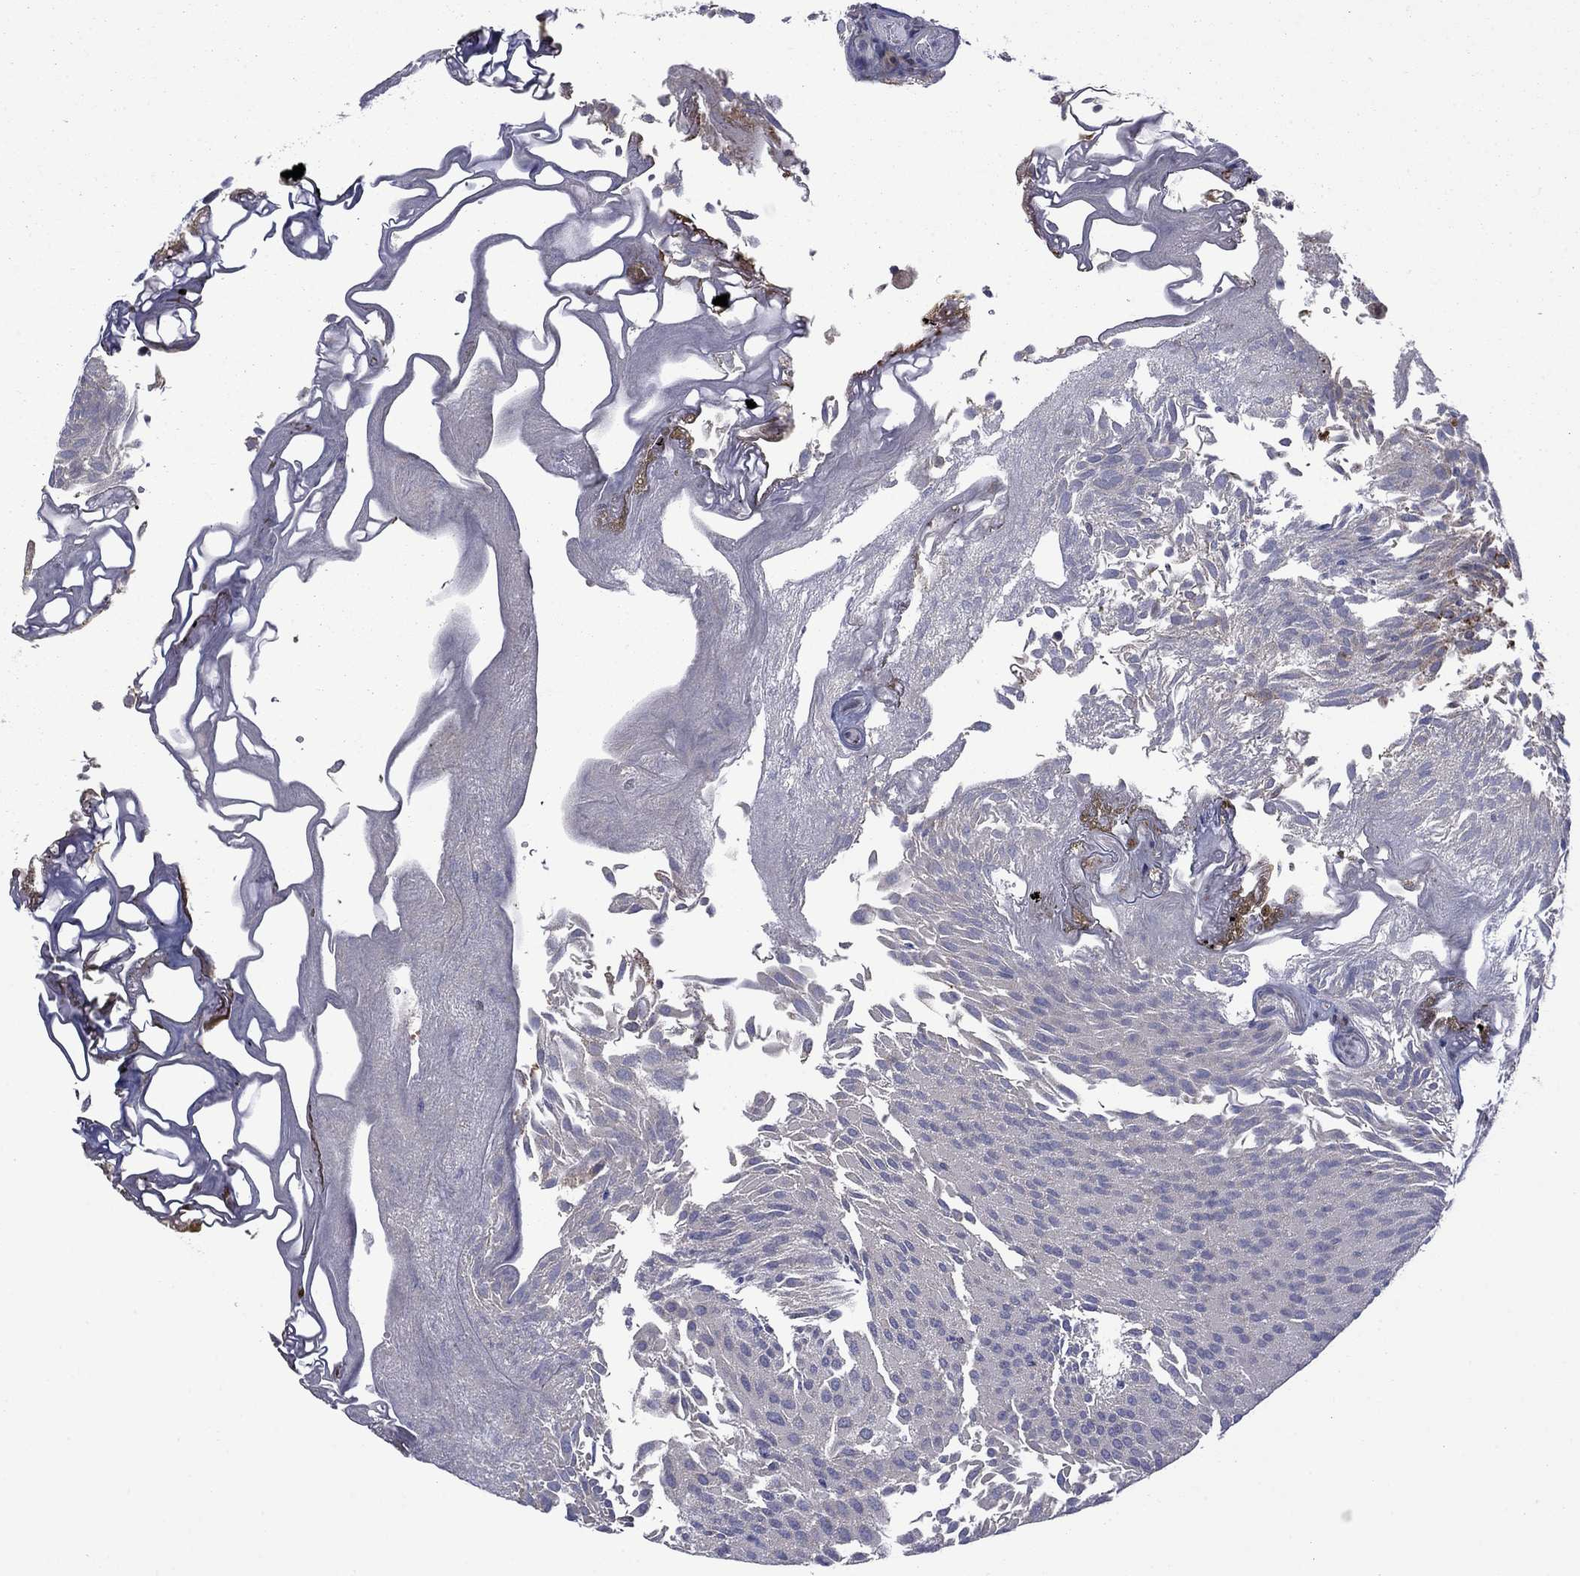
{"staining": {"intensity": "negative", "quantity": "none", "location": "none"}, "tissue": "urothelial cancer", "cell_type": "Tumor cells", "image_type": "cancer", "snomed": [{"axis": "morphology", "description": "Urothelial carcinoma, Low grade"}, {"axis": "topography", "description": "Urinary bladder"}], "caption": "Immunohistochemistry (IHC) histopathology image of neoplastic tissue: human urothelial cancer stained with DAB (3,3'-diaminobenzidine) reveals no significant protein expression in tumor cells.", "gene": "PLAU", "patient": {"sex": "male", "age": 52}}